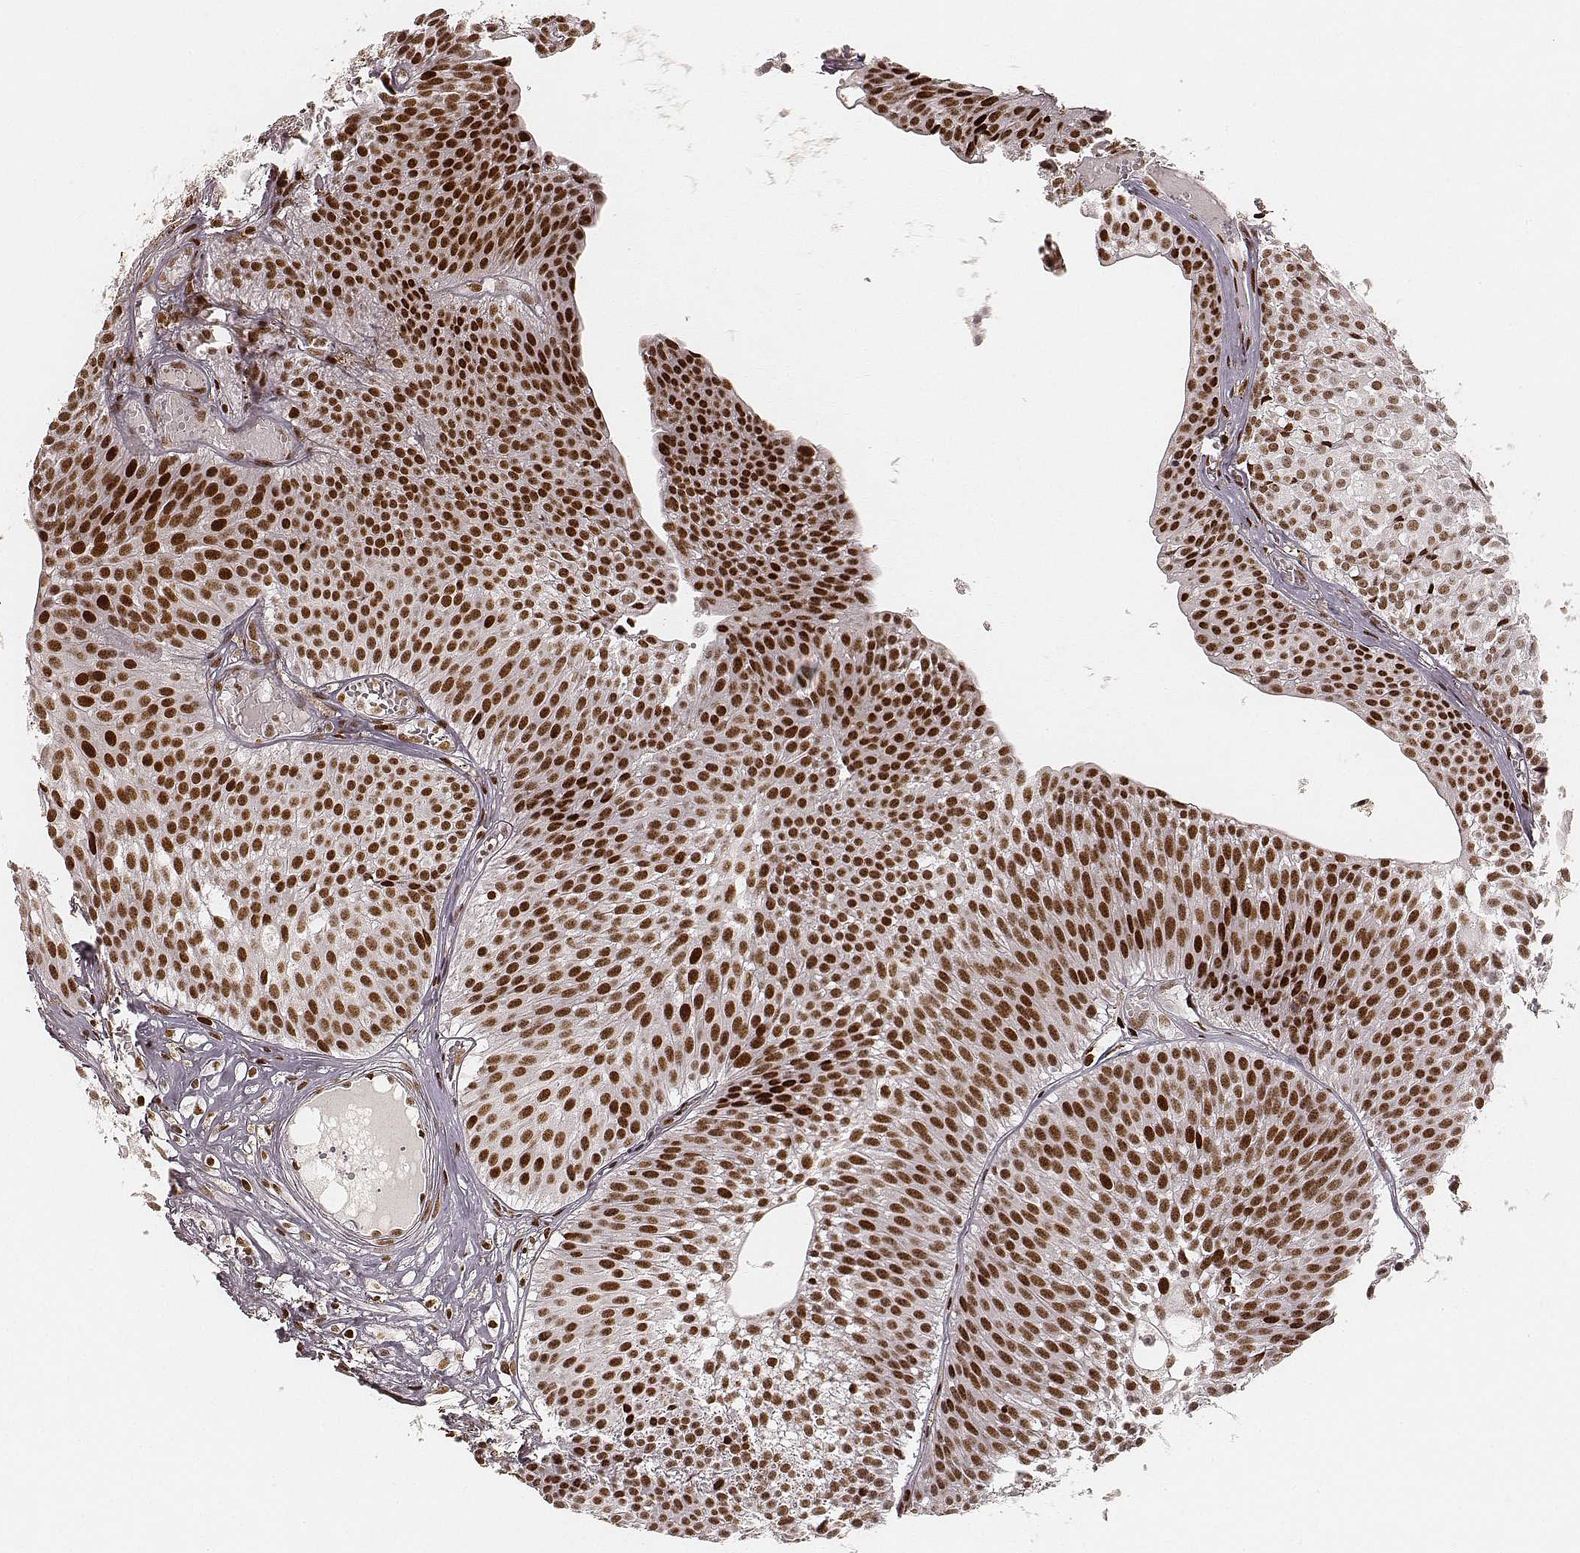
{"staining": {"intensity": "strong", "quantity": ">75%", "location": "nuclear"}, "tissue": "urothelial cancer", "cell_type": "Tumor cells", "image_type": "cancer", "snomed": [{"axis": "morphology", "description": "Urothelial carcinoma, Low grade"}, {"axis": "topography", "description": "Urinary bladder"}], "caption": "Protein staining of urothelial cancer tissue demonstrates strong nuclear expression in about >75% of tumor cells. (DAB IHC with brightfield microscopy, high magnification).", "gene": "HNRNPC", "patient": {"sex": "male", "age": 63}}